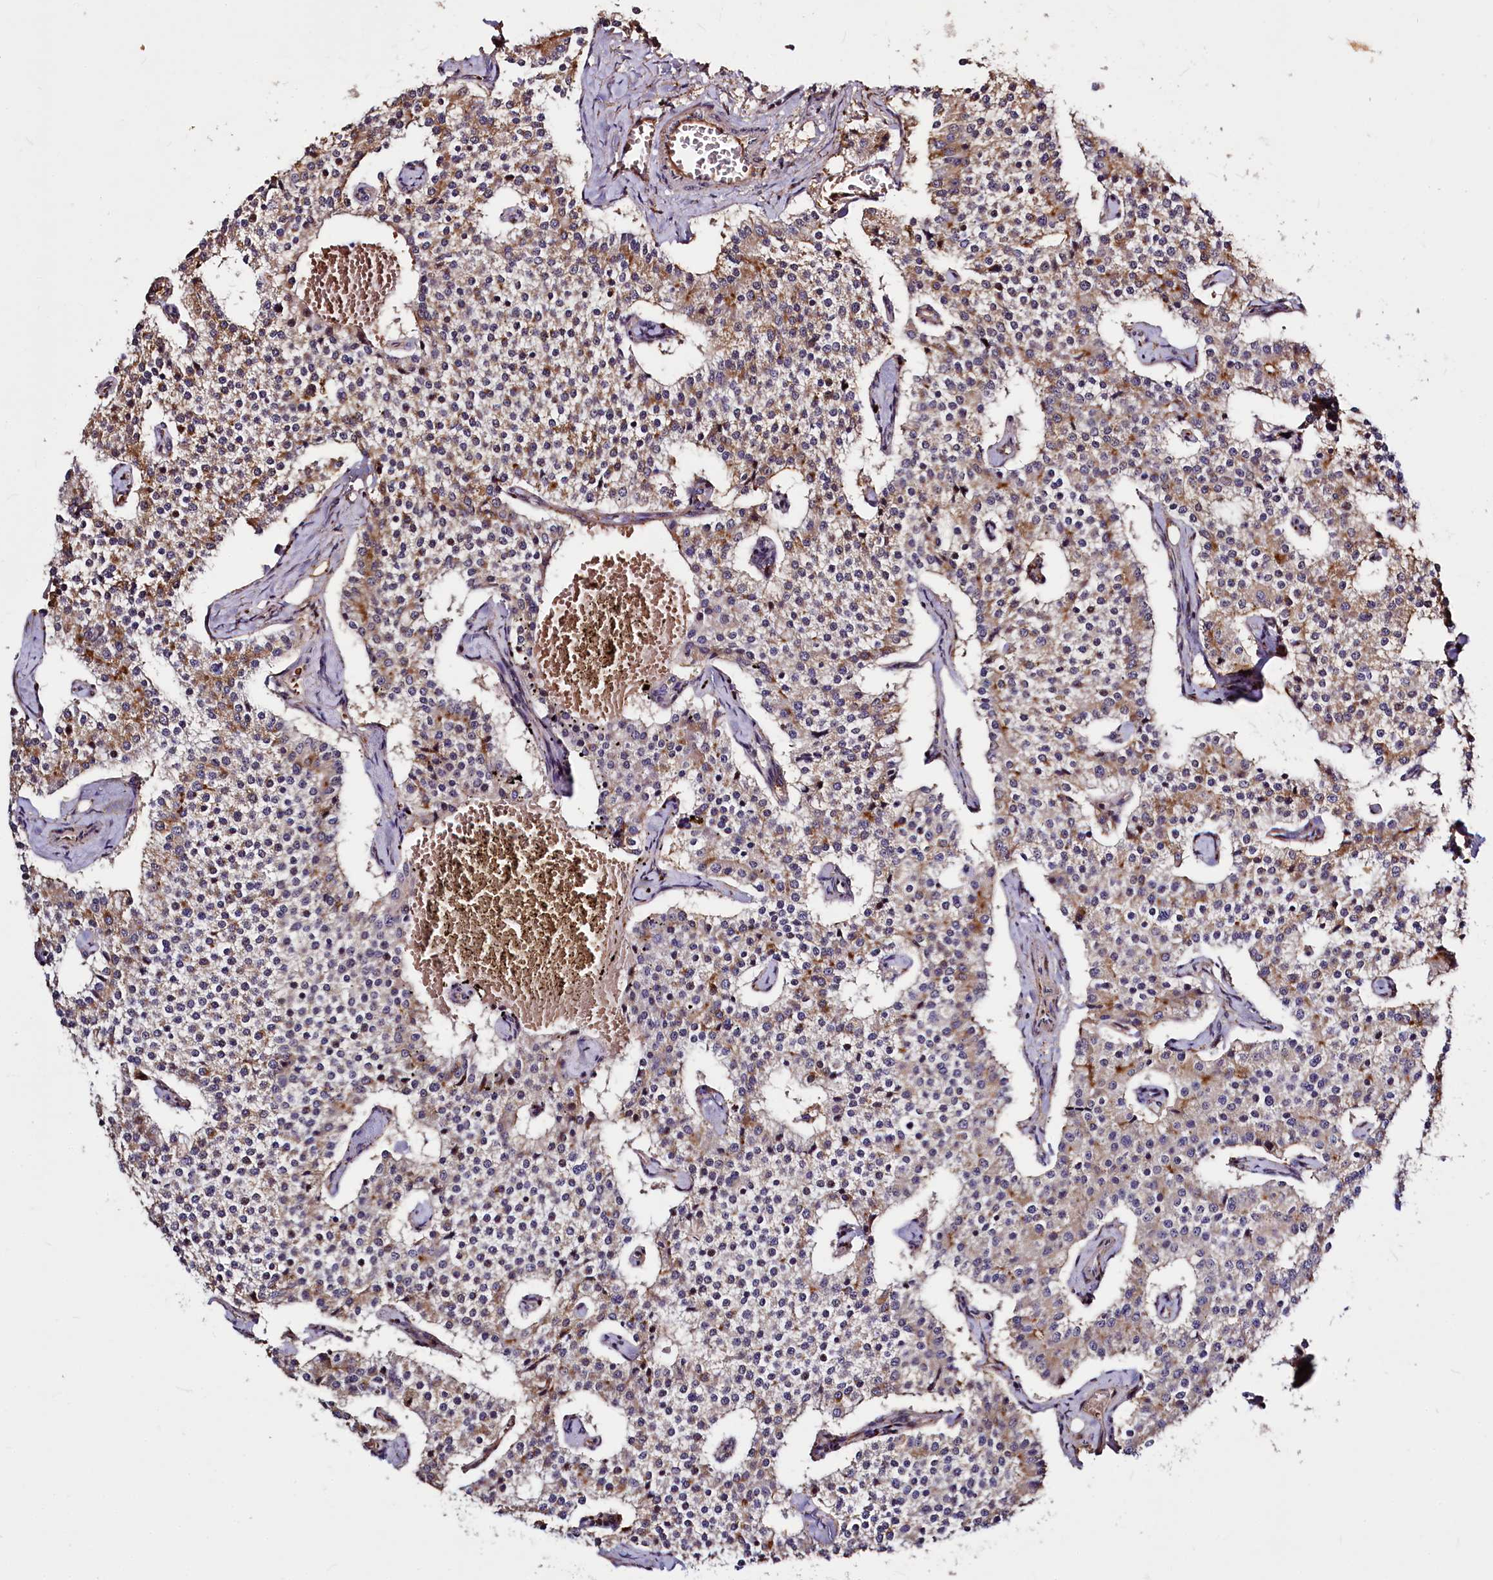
{"staining": {"intensity": "moderate", "quantity": "25%-75%", "location": "cytoplasmic/membranous"}, "tissue": "carcinoid", "cell_type": "Tumor cells", "image_type": "cancer", "snomed": [{"axis": "morphology", "description": "Carcinoid, malignant, NOS"}, {"axis": "topography", "description": "Colon"}], "caption": "Moderate cytoplasmic/membranous positivity is appreciated in about 25%-75% of tumor cells in carcinoid (malignant).", "gene": "ATG101", "patient": {"sex": "female", "age": 52}}